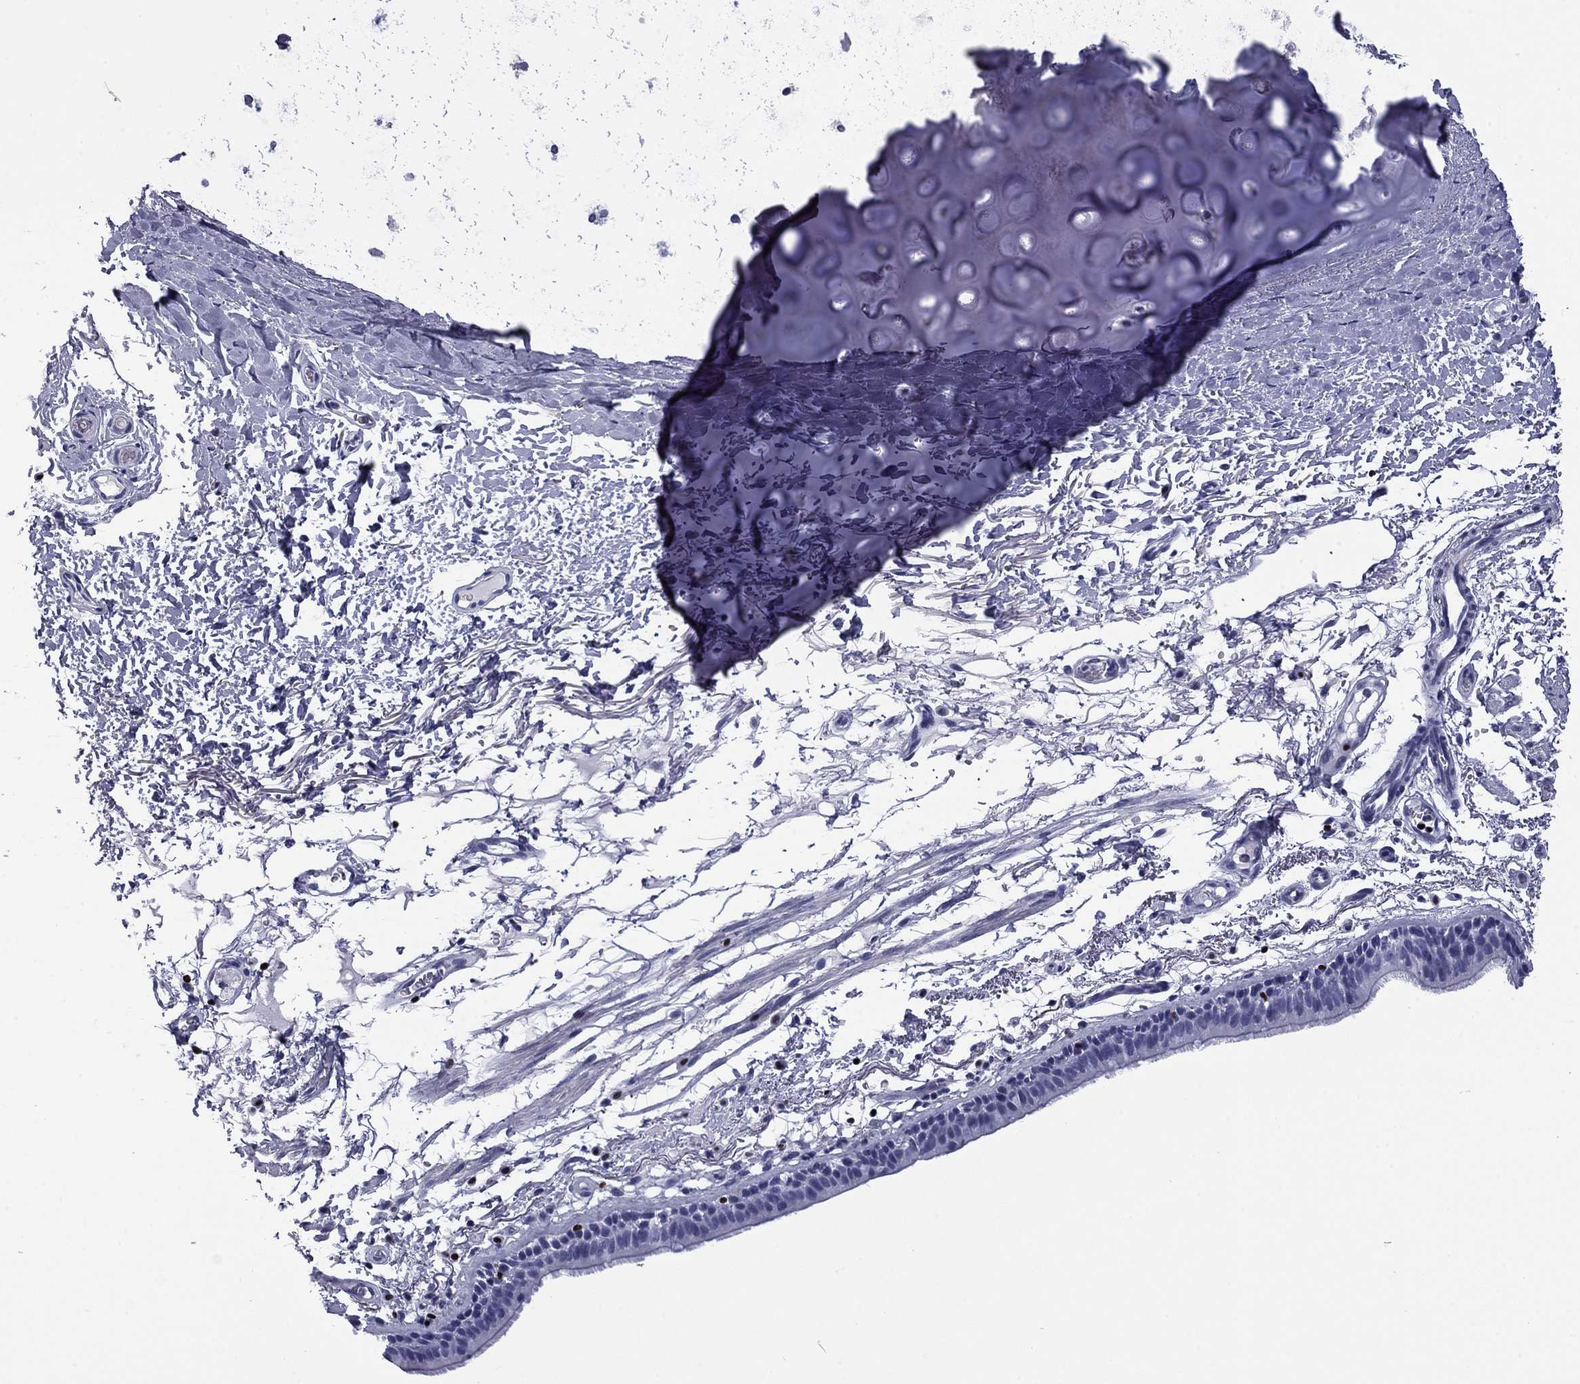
{"staining": {"intensity": "negative", "quantity": "none", "location": "none"}, "tissue": "bronchus", "cell_type": "Respiratory epithelial cells", "image_type": "normal", "snomed": [{"axis": "morphology", "description": "Normal tissue, NOS"}, {"axis": "topography", "description": "Lymph node"}, {"axis": "topography", "description": "Bronchus"}], "caption": "Respiratory epithelial cells are negative for protein expression in normal human bronchus. (Immunohistochemistry, brightfield microscopy, high magnification).", "gene": "IKZF3", "patient": {"sex": "female", "age": 70}}